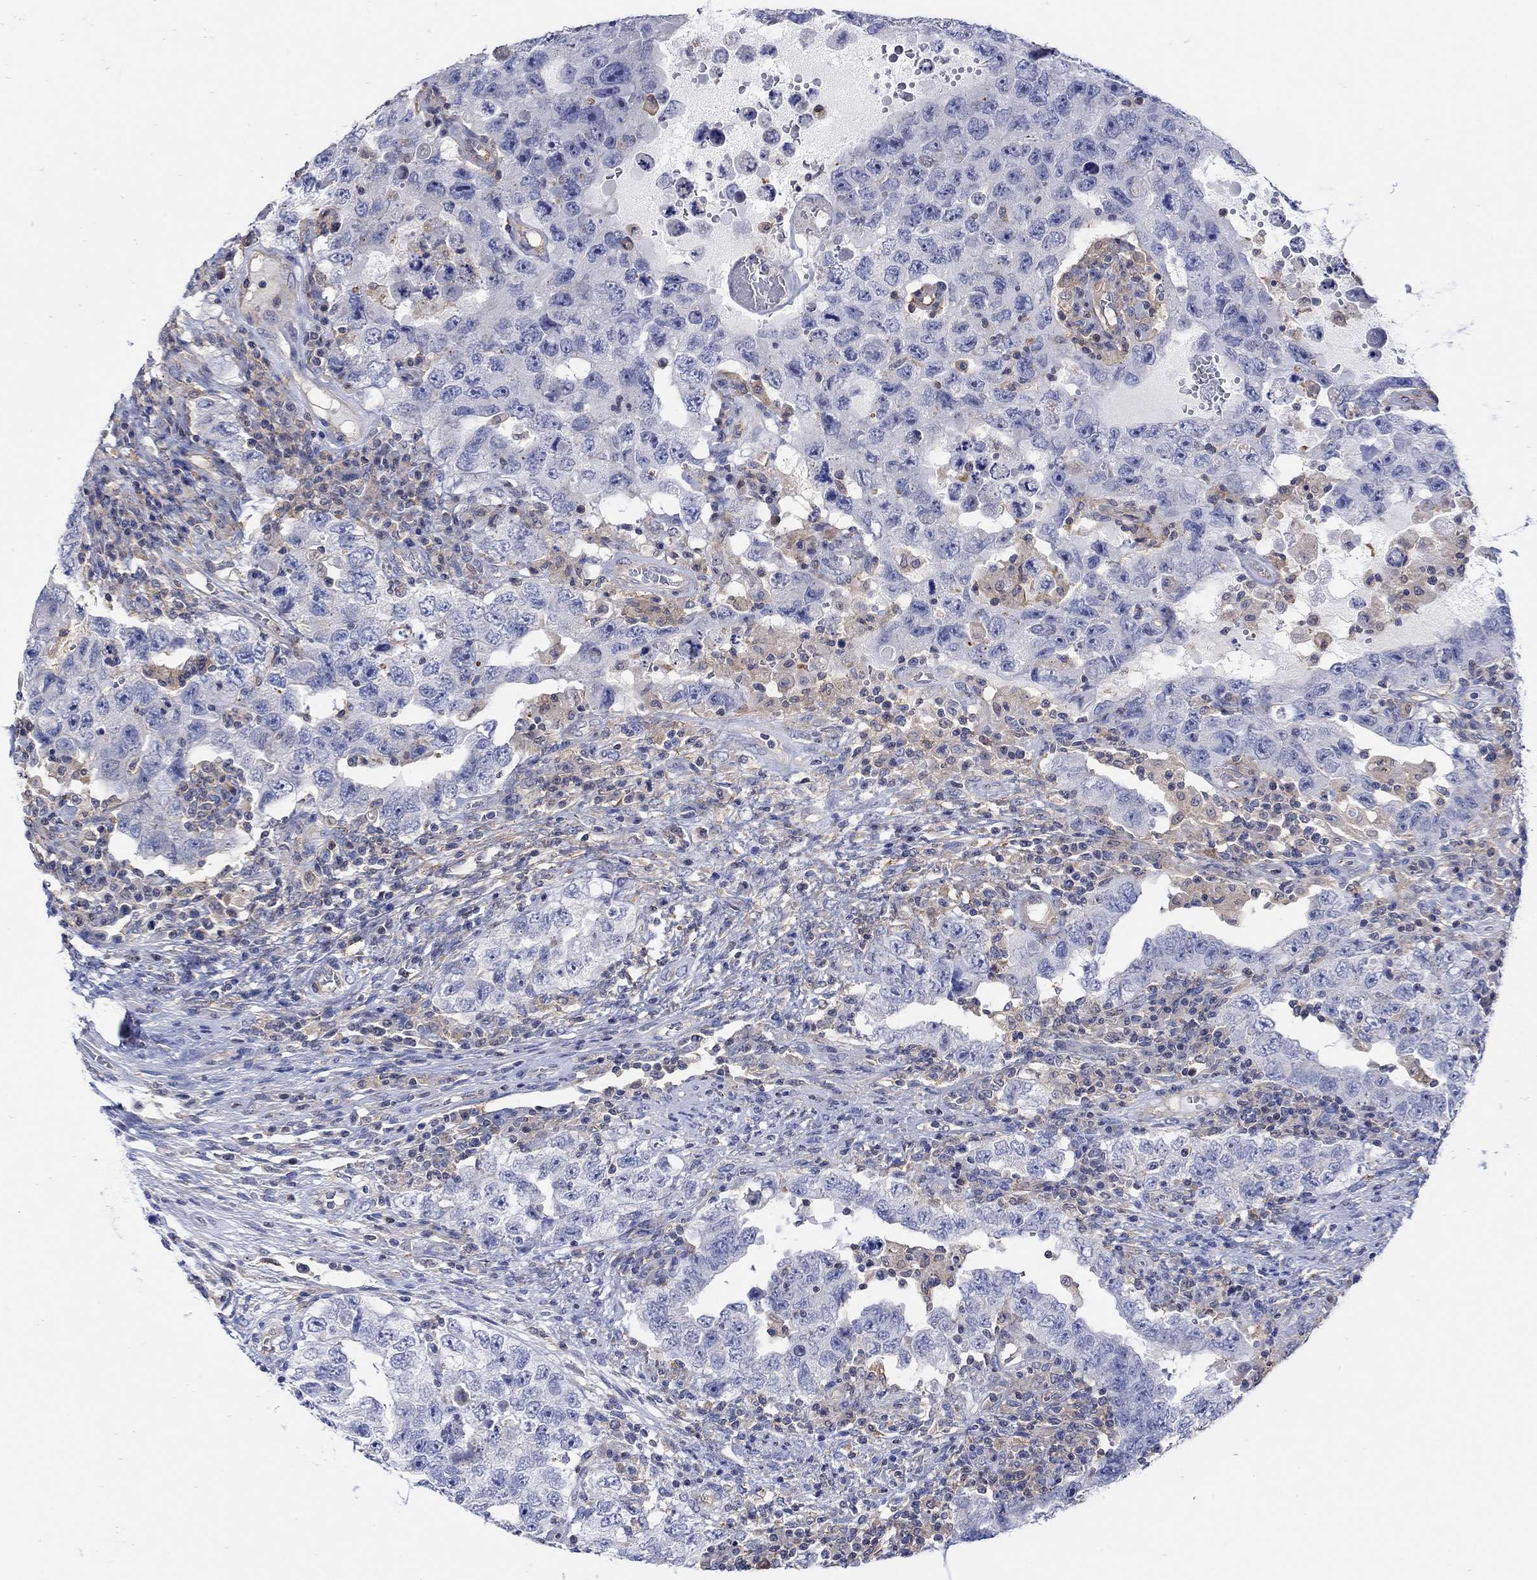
{"staining": {"intensity": "negative", "quantity": "none", "location": "none"}, "tissue": "testis cancer", "cell_type": "Tumor cells", "image_type": "cancer", "snomed": [{"axis": "morphology", "description": "Carcinoma, Embryonal, NOS"}, {"axis": "topography", "description": "Testis"}], "caption": "IHC micrograph of human testis cancer (embryonal carcinoma) stained for a protein (brown), which shows no staining in tumor cells.", "gene": "TEKT3", "patient": {"sex": "male", "age": 26}}